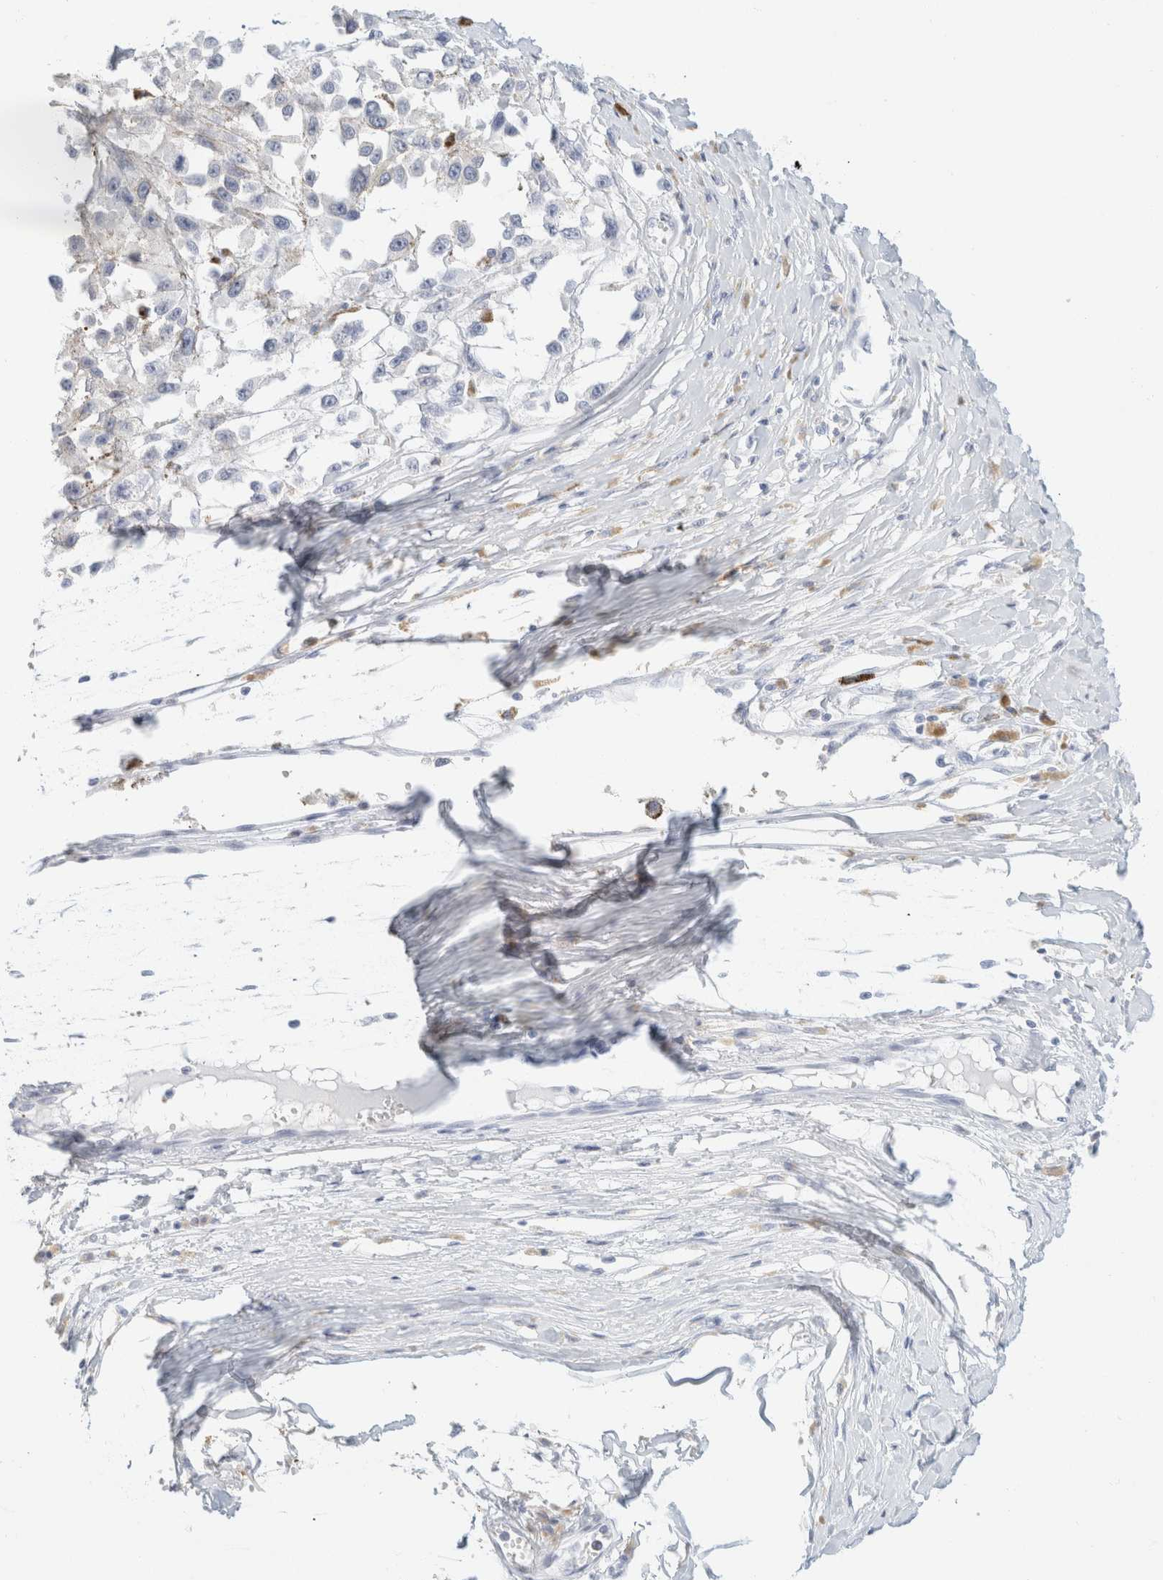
{"staining": {"intensity": "negative", "quantity": "none", "location": "none"}, "tissue": "melanoma", "cell_type": "Tumor cells", "image_type": "cancer", "snomed": [{"axis": "morphology", "description": "Malignant melanoma, Metastatic site"}, {"axis": "topography", "description": "Lymph node"}], "caption": "An immunohistochemistry (IHC) photomicrograph of melanoma is shown. There is no staining in tumor cells of melanoma. (DAB (3,3'-diaminobenzidine) immunohistochemistry (IHC), high magnification).", "gene": "KRT20", "patient": {"sex": "male", "age": 59}}